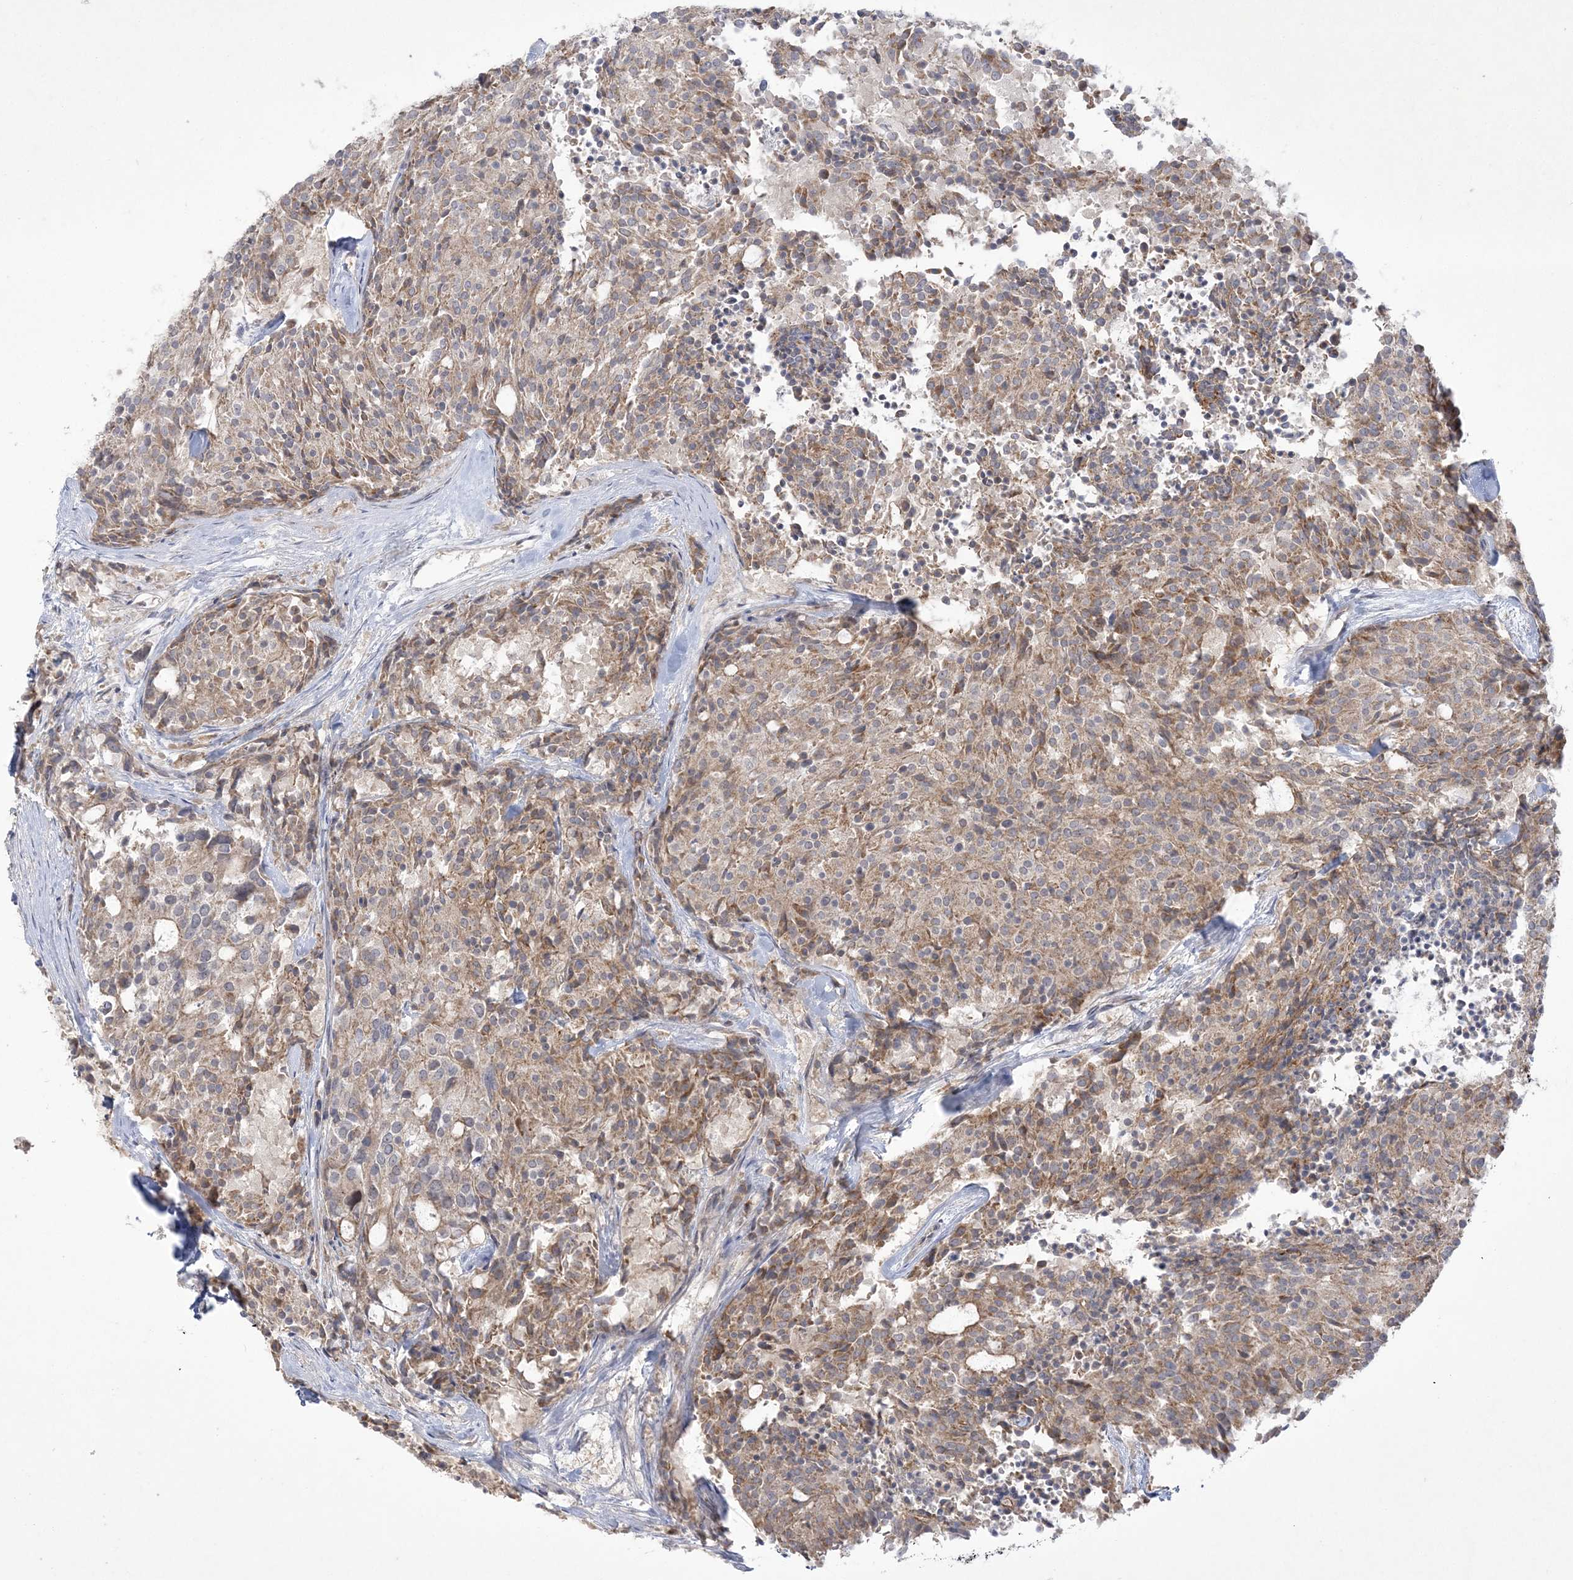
{"staining": {"intensity": "weak", "quantity": ">75%", "location": "cytoplasmic/membranous"}, "tissue": "carcinoid", "cell_type": "Tumor cells", "image_type": "cancer", "snomed": [{"axis": "morphology", "description": "Carcinoid, malignant, NOS"}, {"axis": "topography", "description": "Pancreas"}], "caption": "Carcinoid (malignant) stained with DAB IHC exhibits low levels of weak cytoplasmic/membranous staining in about >75% of tumor cells. (Brightfield microscopy of DAB IHC at high magnification).", "gene": "ADAMTS12", "patient": {"sex": "female", "age": 54}}